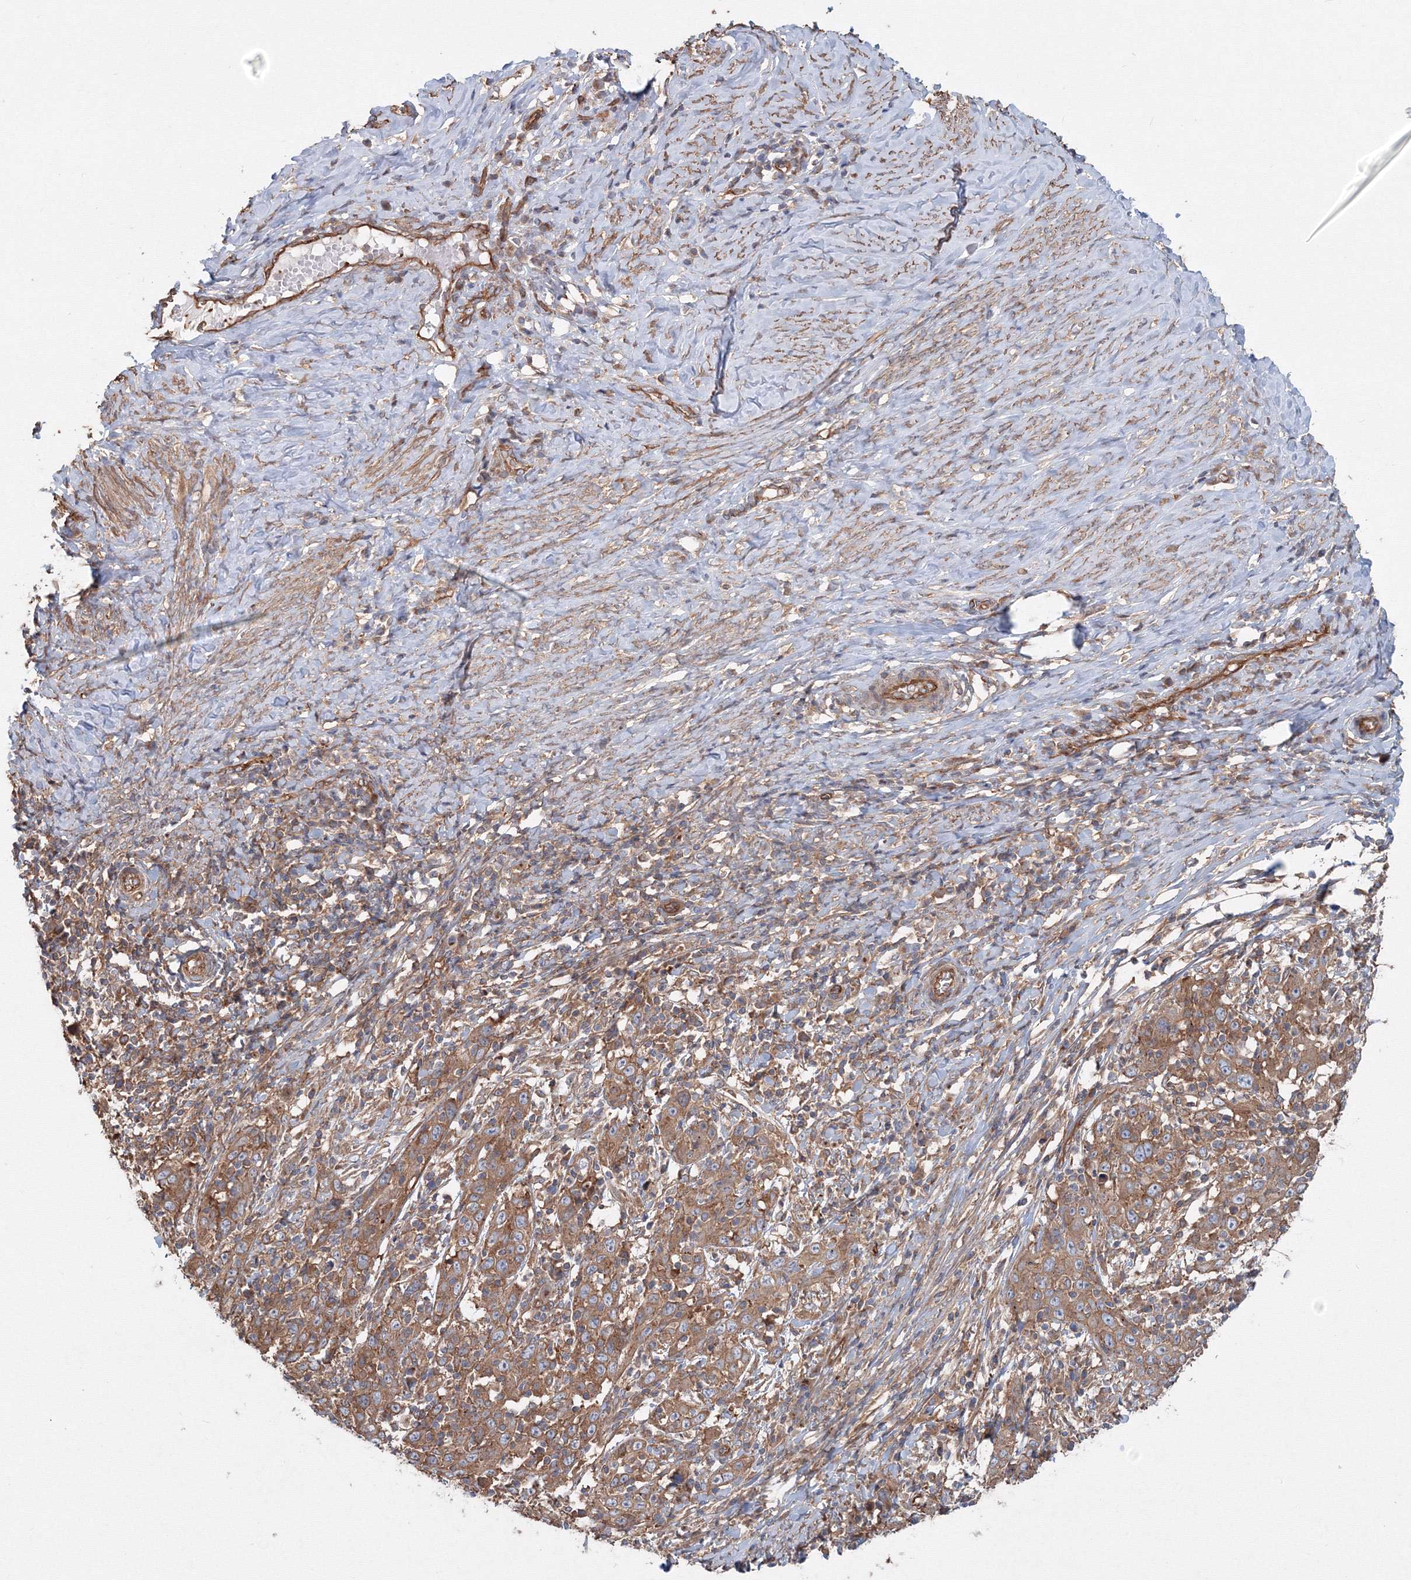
{"staining": {"intensity": "moderate", "quantity": ">75%", "location": "cytoplasmic/membranous"}, "tissue": "cervical cancer", "cell_type": "Tumor cells", "image_type": "cancer", "snomed": [{"axis": "morphology", "description": "Squamous cell carcinoma, NOS"}, {"axis": "topography", "description": "Cervix"}], "caption": "This histopathology image reveals immunohistochemistry staining of human cervical squamous cell carcinoma, with medium moderate cytoplasmic/membranous positivity in about >75% of tumor cells.", "gene": "EXOC1", "patient": {"sex": "female", "age": 46}}